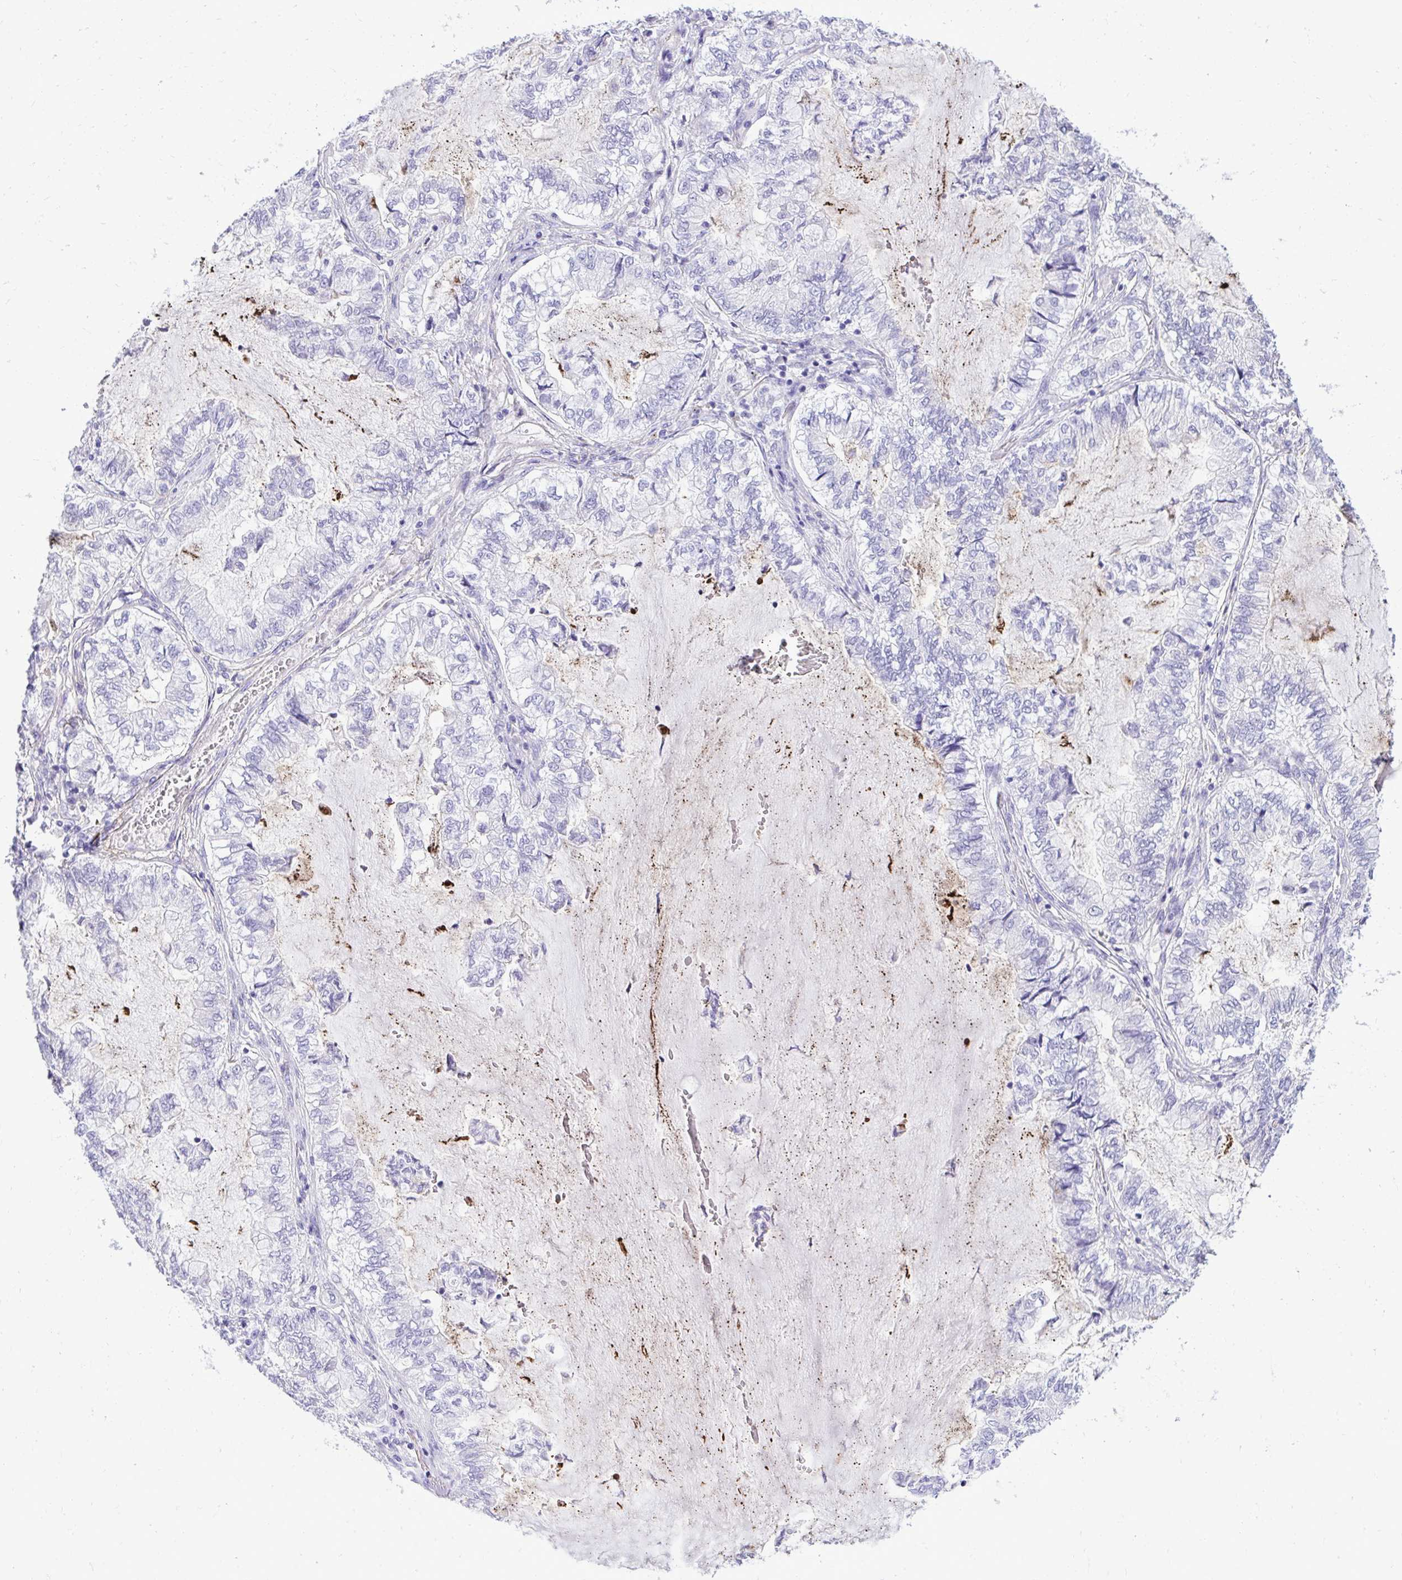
{"staining": {"intensity": "negative", "quantity": "none", "location": "none"}, "tissue": "lung cancer", "cell_type": "Tumor cells", "image_type": "cancer", "snomed": [{"axis": "morphology", "description": "Adenocarcinoma, NOS"}, {"axis": "topography", "description": "Lymph node"}, {"axis": "topography", "description": "Lung"}], "caption": "Histopathology image shows no significant protein staining in tumor cells of lung cancer.", "gene": "HRG", "patient": {"sex": "male", "age": 66}}